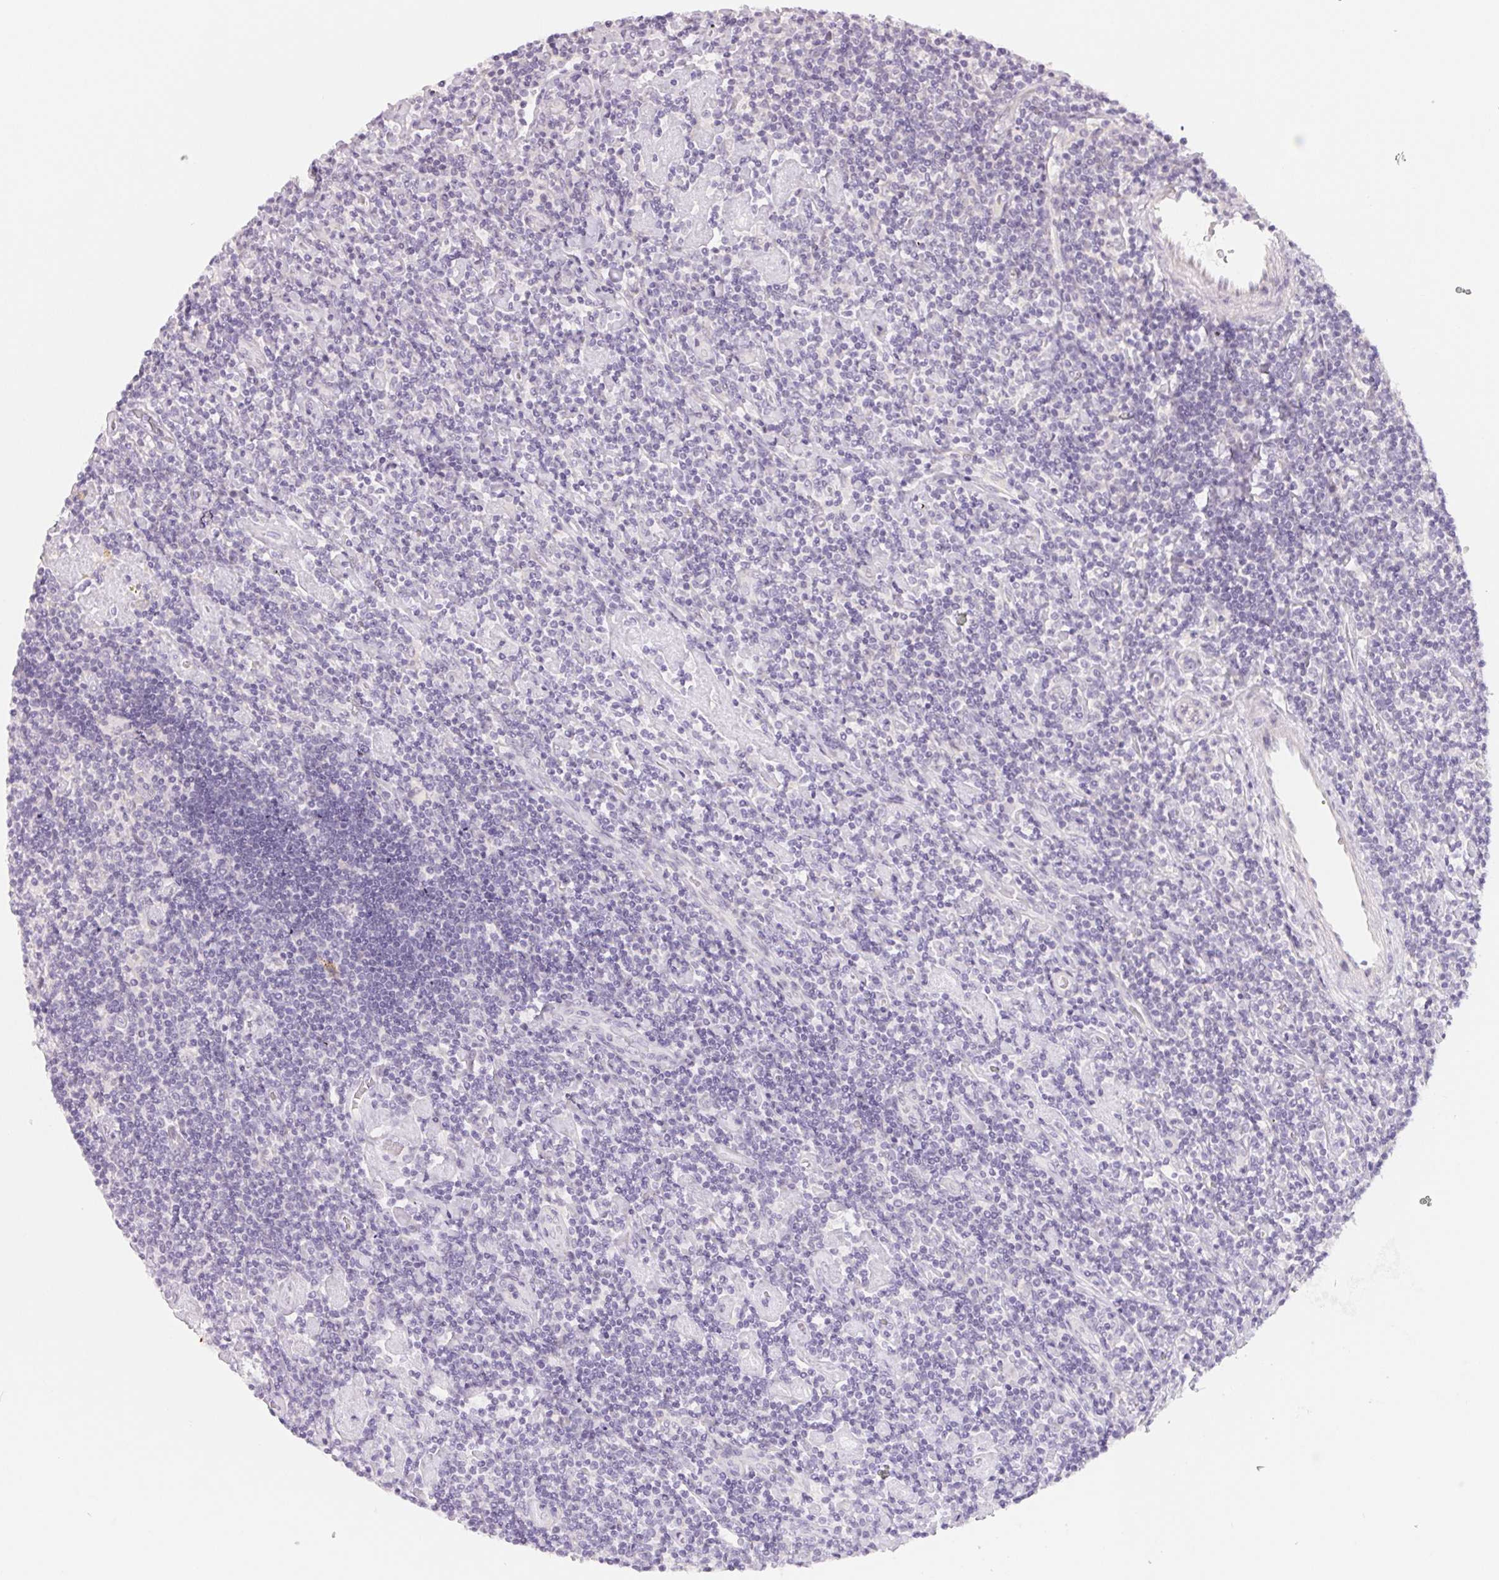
{"staining": {"intensity": "negative", "quantity": "none", "location": "none"}, "tissue": "lymphoma", "cell_type": "Tumor cells", "image_type": "cancer", "snomed": [{"axis": "morphology", "description": "Hodgkin's disease, NOS"}, {"axis": "topography", "description": "Lymph node"}], "caption": "This is an IHC image of human lymphoma. There is no expression in tumor cells.", "gene": "CCDC168", "patient": {"sex": "male", "age": 40}}